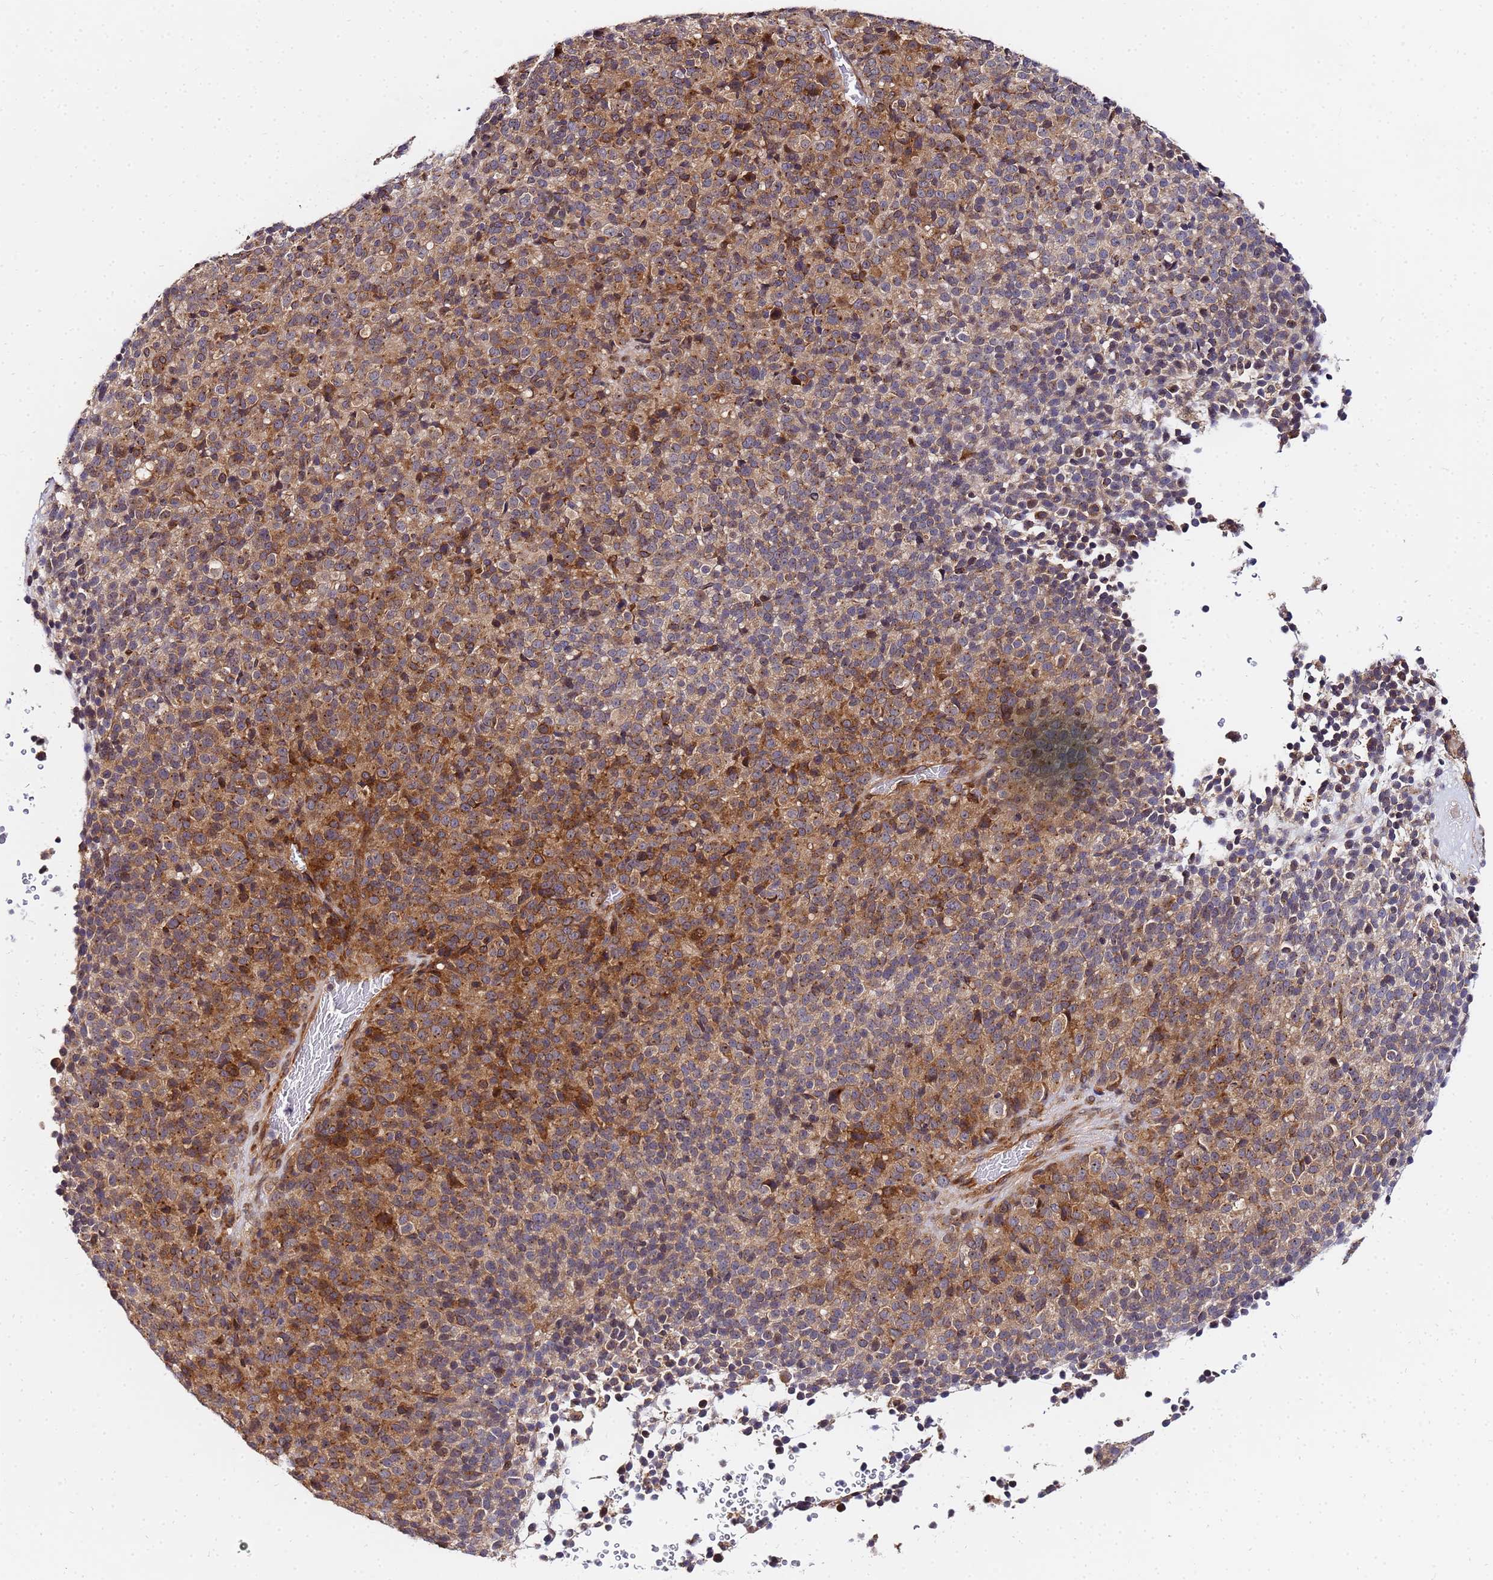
{"staining": {"intensity": "moderate", "quantity": ">75%", "location": "cytoplasmic/membranous"}, "tissue": "melanoma", "cell_type": "Tumor cells", "image_type": "cancer", "snomed": [{"axis": "morphology", "description": "Malignant melanoma, Metastatic site"}, {"axis": "topography", "description": "Brain"}], "caption": "Malignant melanoma (metastatic site) stained for a protein (brown) shows moderate cytoplasmic/membranous positive positivity in approximately >75% of tumor cells.", "gene": "UNC93B1", "patient": {"sex": "female", "age": 56}}